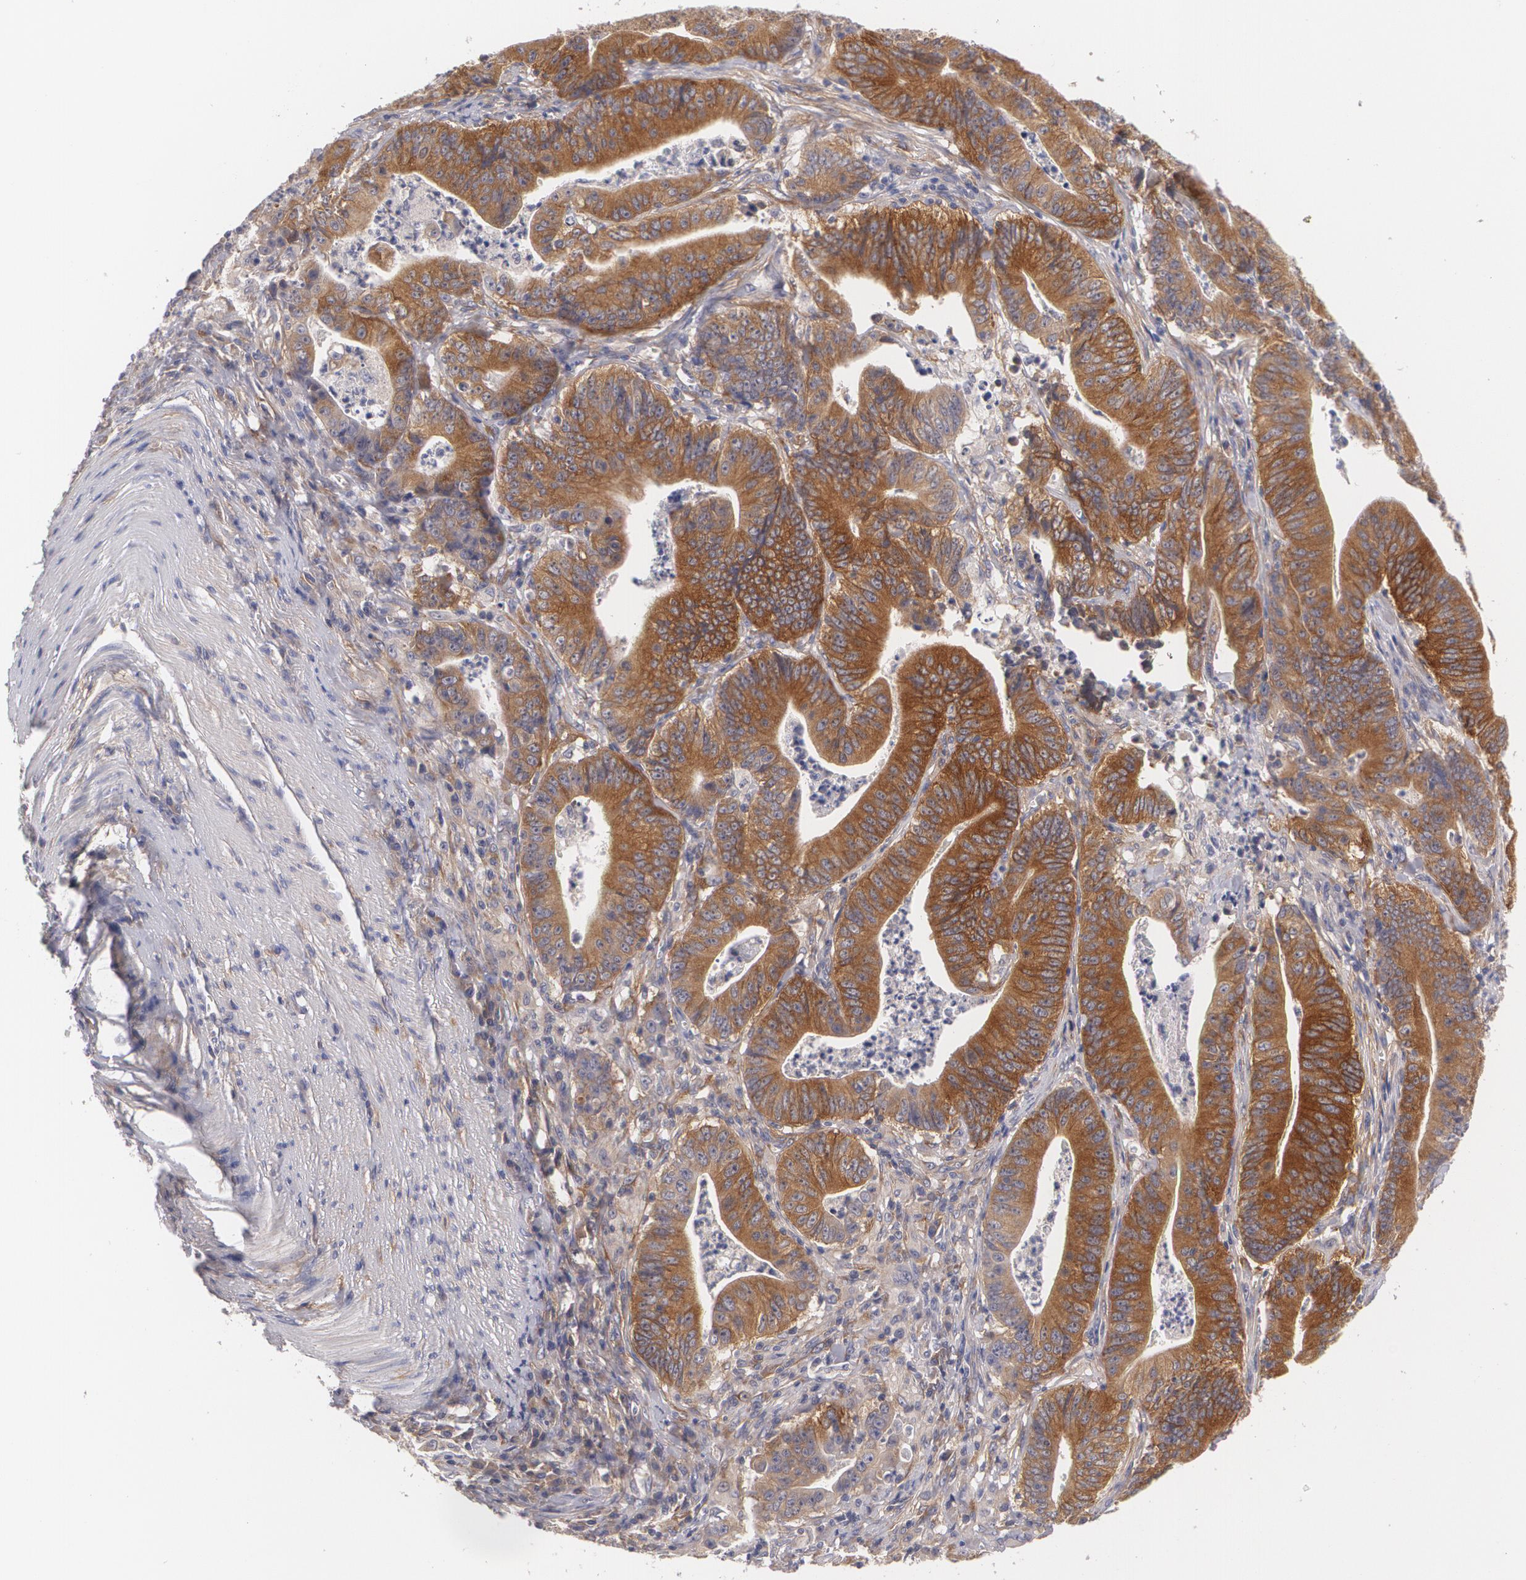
{"staining": {"intensity": "strong", "quantity": ">75%", "location": "cytoplasmic/membranous"}, "tissue": "stomach cancer", "cell_type": "Tumor cells", "image_type": "cancer", "snomed": [{"axis": "morphology", "description": "Adenocarcinoma, NOS"}, {"axis": "topography", "description": "Stomach, lower"}], "caption": "This is an image of immunohistochemistry staining of stomach adenocarcinoma, which shows strong expression in the cytoplasmic/membranous of tumor cells.", "gene": "CASK", "patient": {"sex": "female", "age": 86}}